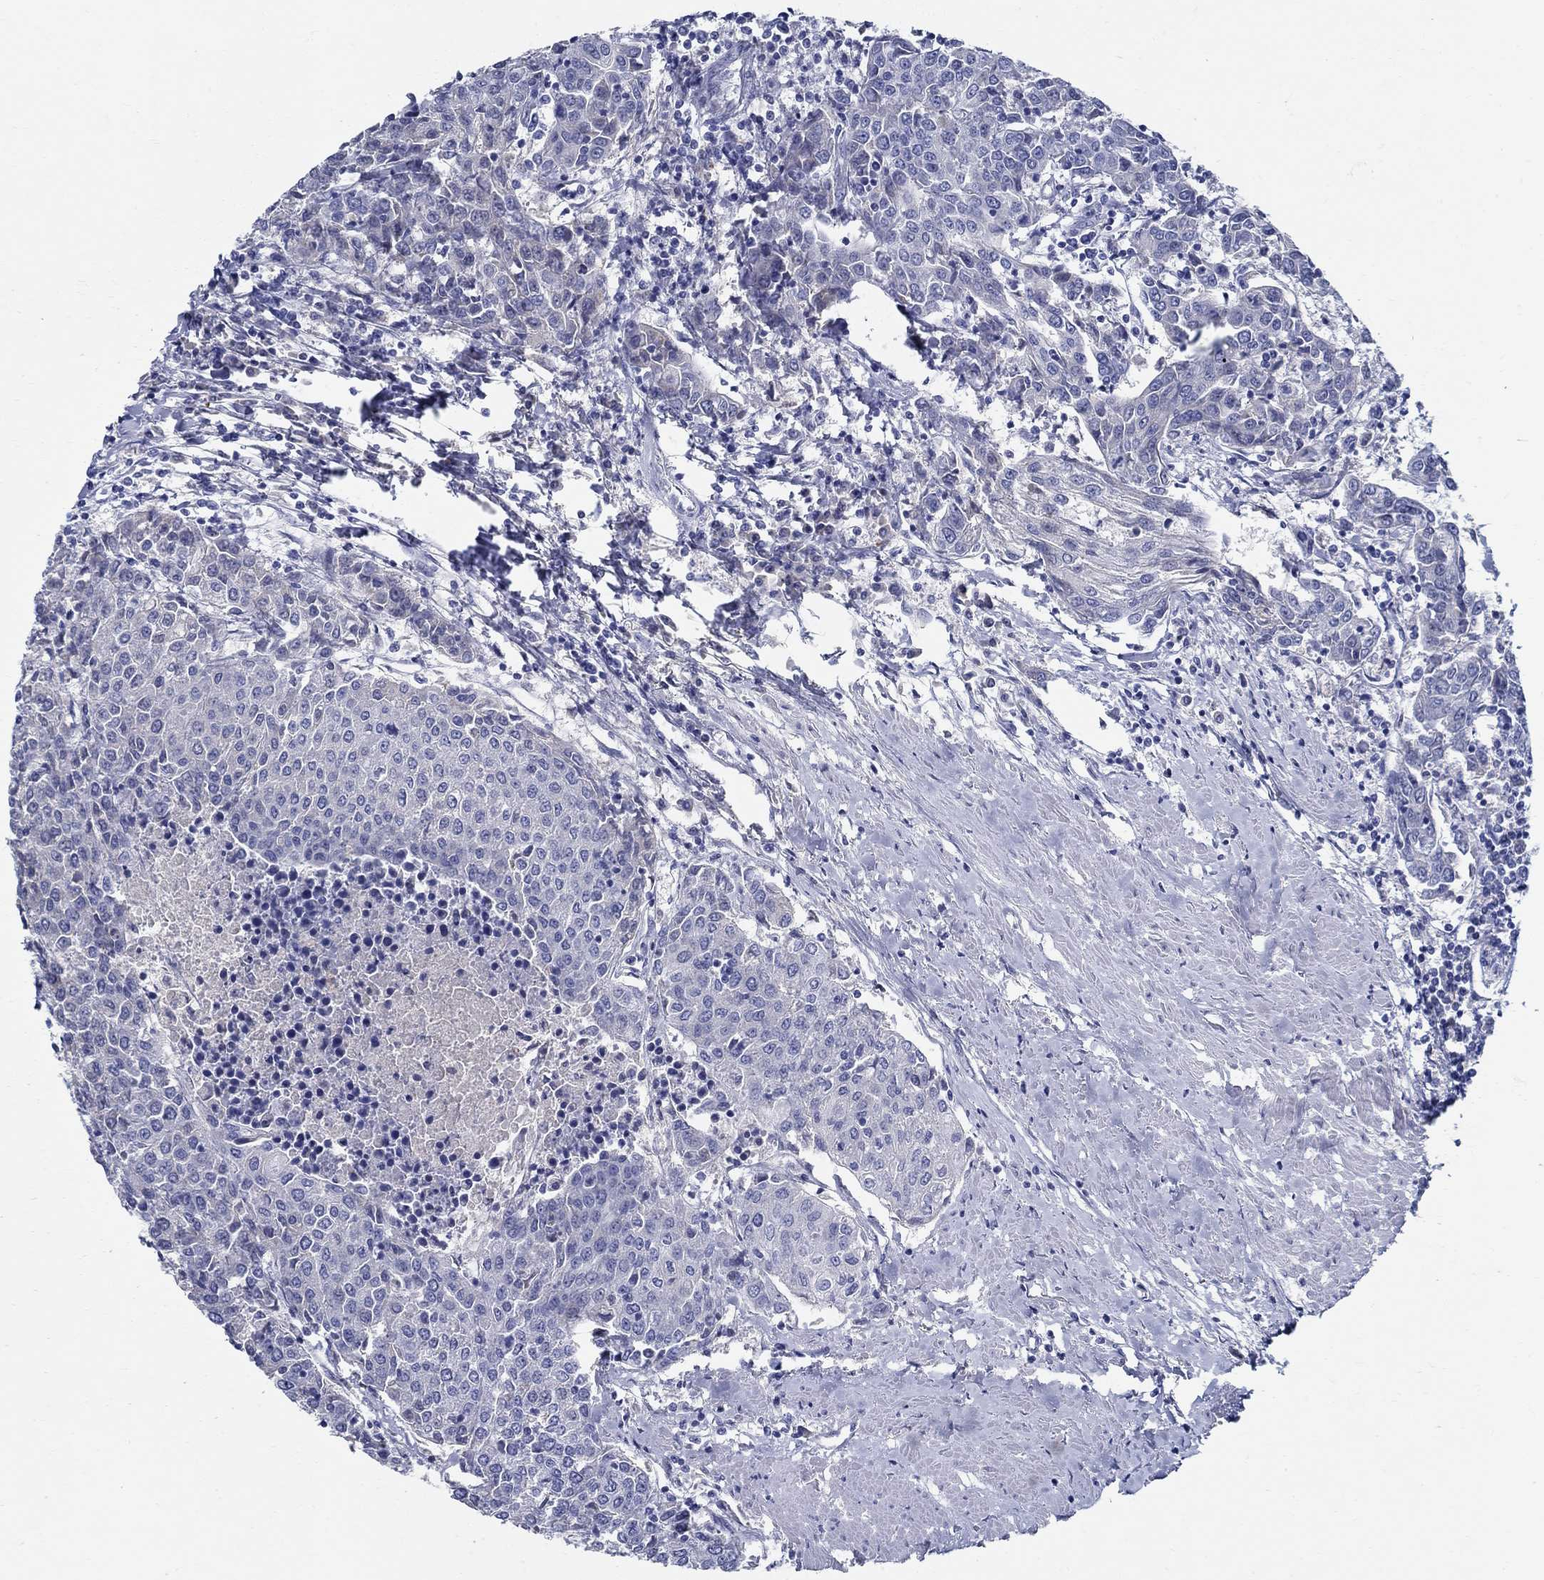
{"staining": {"intensity": "negative", "quantity": "none", "location": "none"}, "tissue": "urothelial cancer", "cell_type": "Tumor cells", "image_type": "cancer", "snomed": [{"axis": "morphology", "description": "Urothelial carcinoma, High grade"}, {"axis": "topography", "description": "Urinary bladder"}], "caption": "Urothelial cancer was stained to show a protein in brown. There is no significant positivity in tumor cells. Nuclei are stained in blue.", "gene": "CRYGD", "patient": {"sex": "female", "age": 85}}